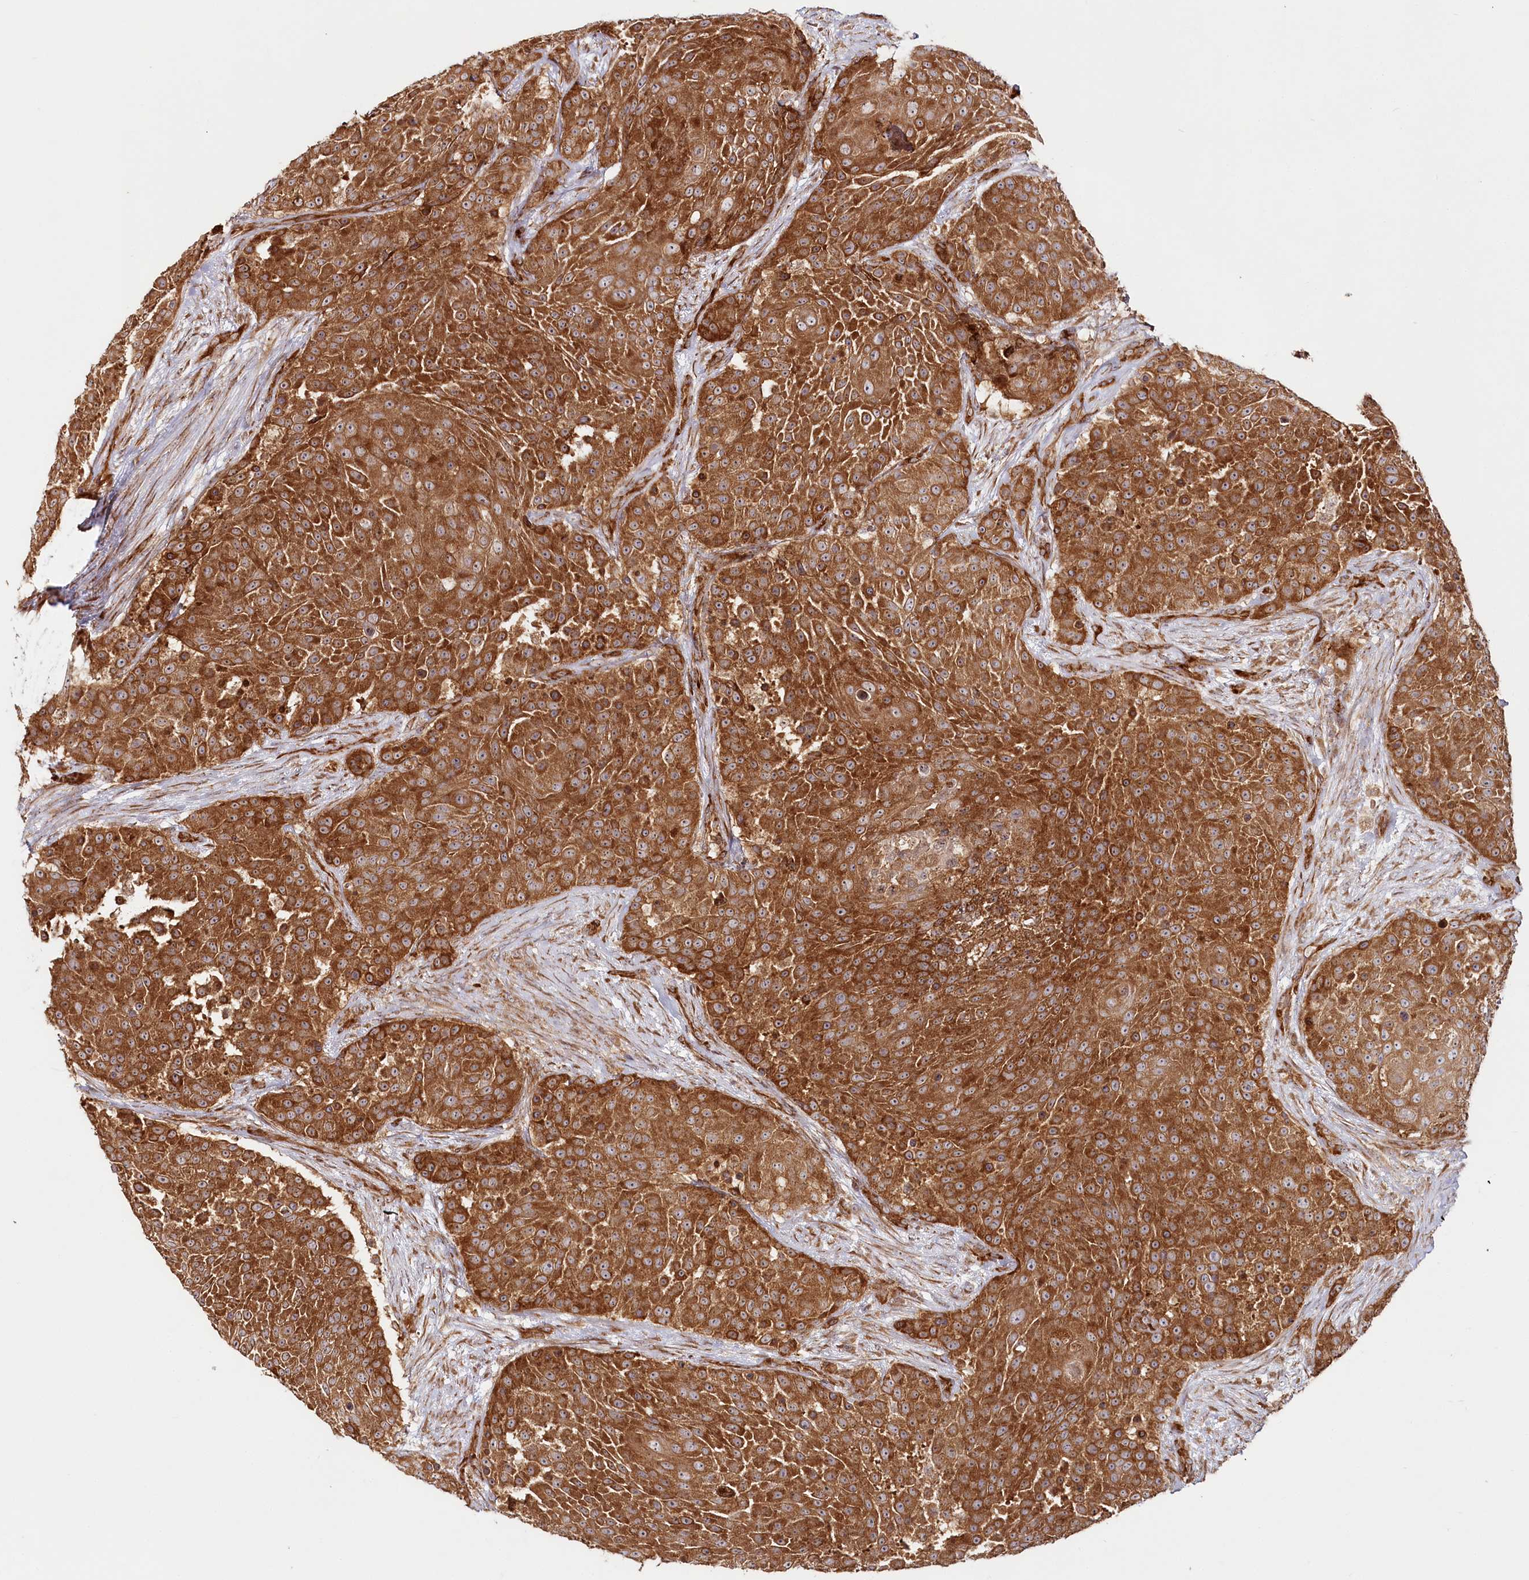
{"staining": {"intensity": "strong", "quantity": ">75%", "location": "cytoplasmic/membranous"}, "tissue": "urothelial cancer", "cell_type": "Tumor cells", "image_type": "cancer", "snomed": [{"axis": "morphology", "description": "Urothelial carcinoma, High grade"}, {"axis": "topography", "description": "Urinary bladder"}], "caption": "Human urothelial cancer stained with a brown dye shows strong cytoplasmic/membranous positive positivity in approximately >75% of tumor cells.", "gene": "OTUD4", "patient": {"sex": "female", "age": 63}}